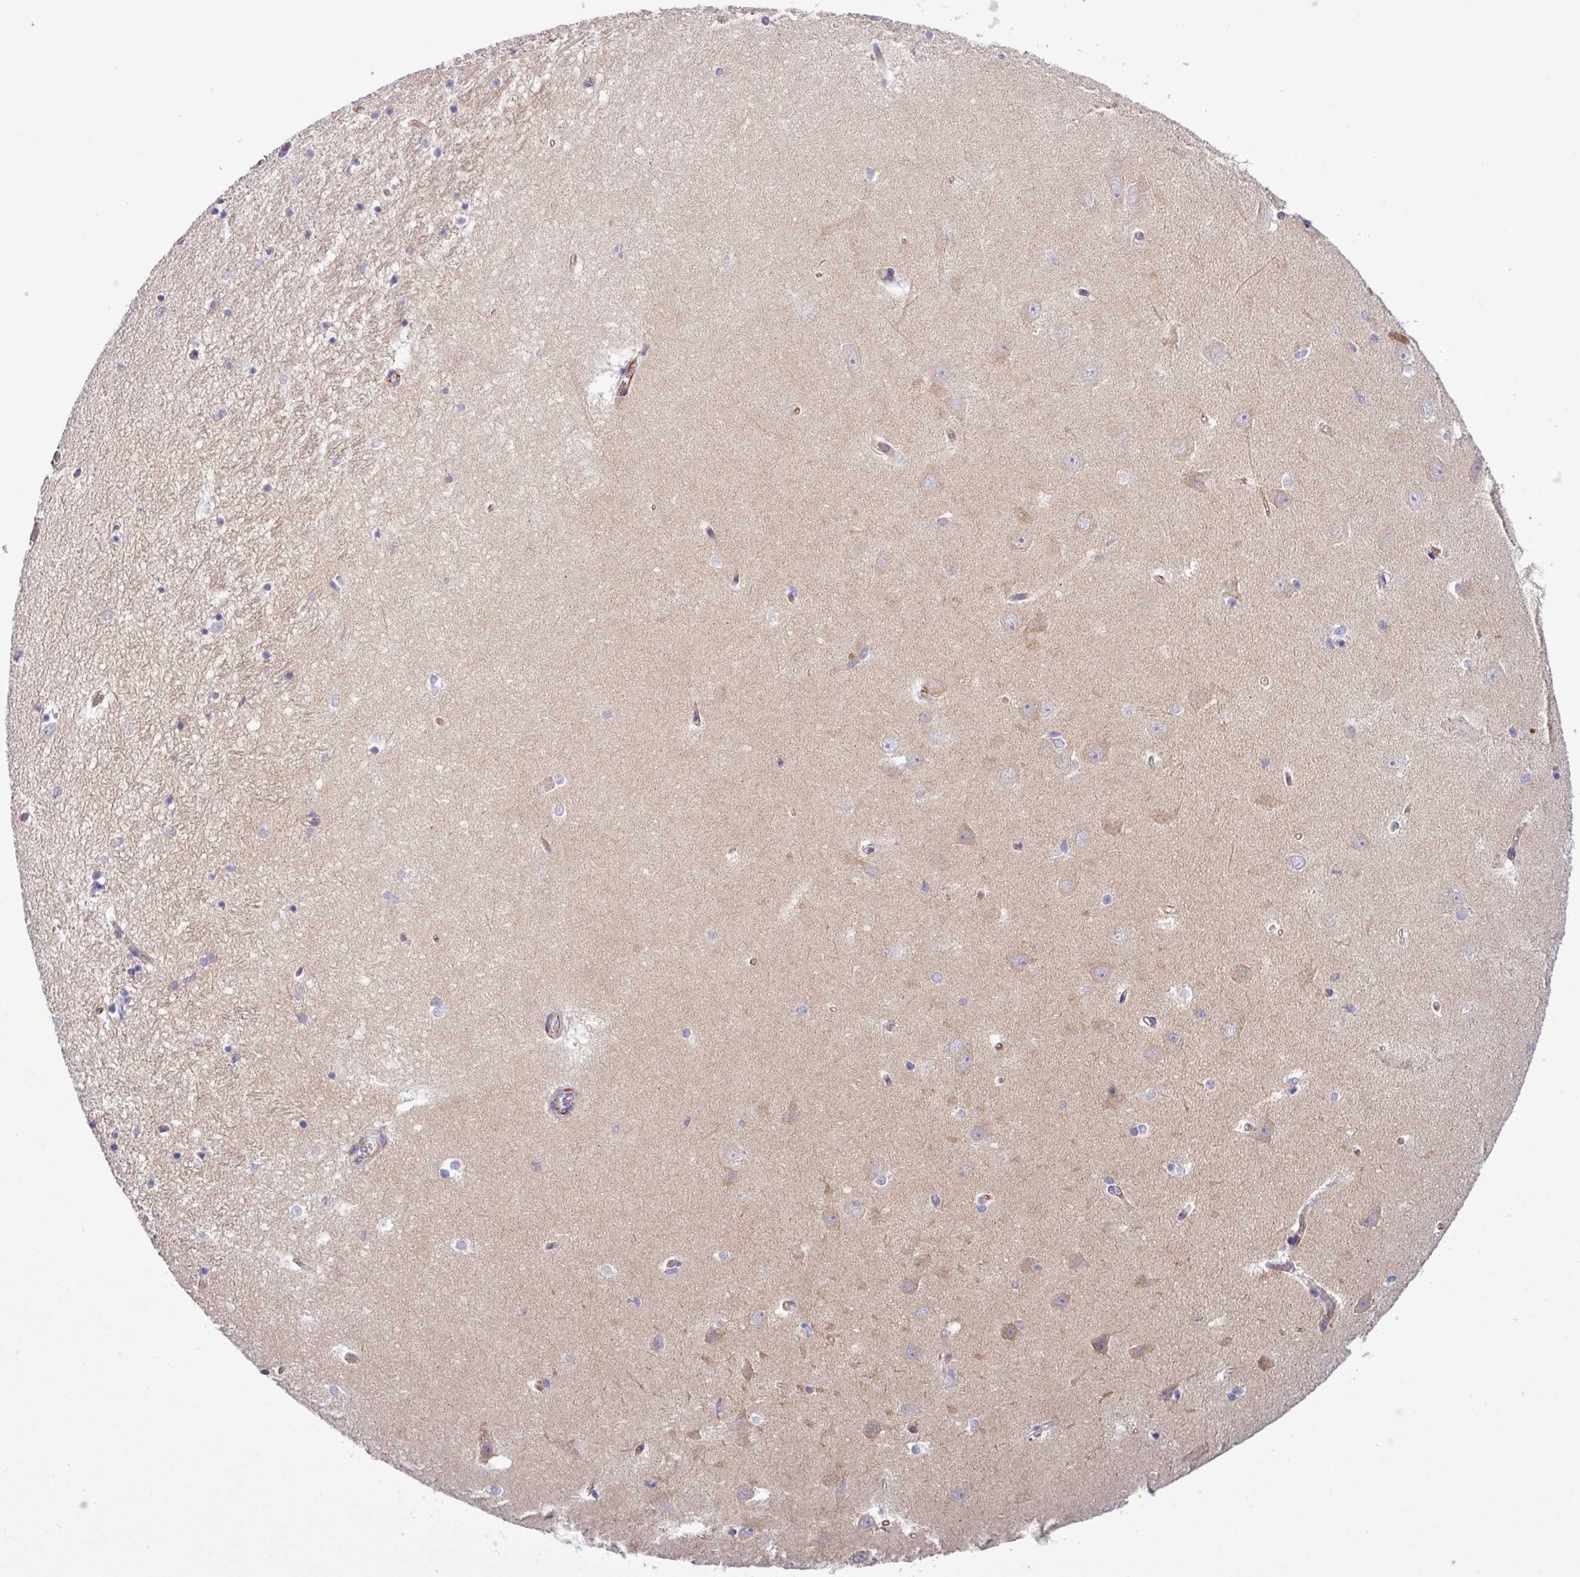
{"staining": {"intensity": "weak", "quantity": "<25%", "location": "cytoplasmic/membranous"}, "tissue": "hippocampus", "cell_type": "Glial cells", "image_type": "normal", "snomed": [{"axis": "morphology", "description": "Normal tissue, NOS"}, {"axis": "topography", "description": "Hippocampus"}], "caption": "High magnification brightfield microscopy of unremarkable hippocampus stained with DAB (3,3'-diaminobenzidine) (brown) and counterstained with hematoxylin (blue): glial cells show no significant positivity.", "gene": "PARD6A", "patient": {"sex": "female", "age": 64}}